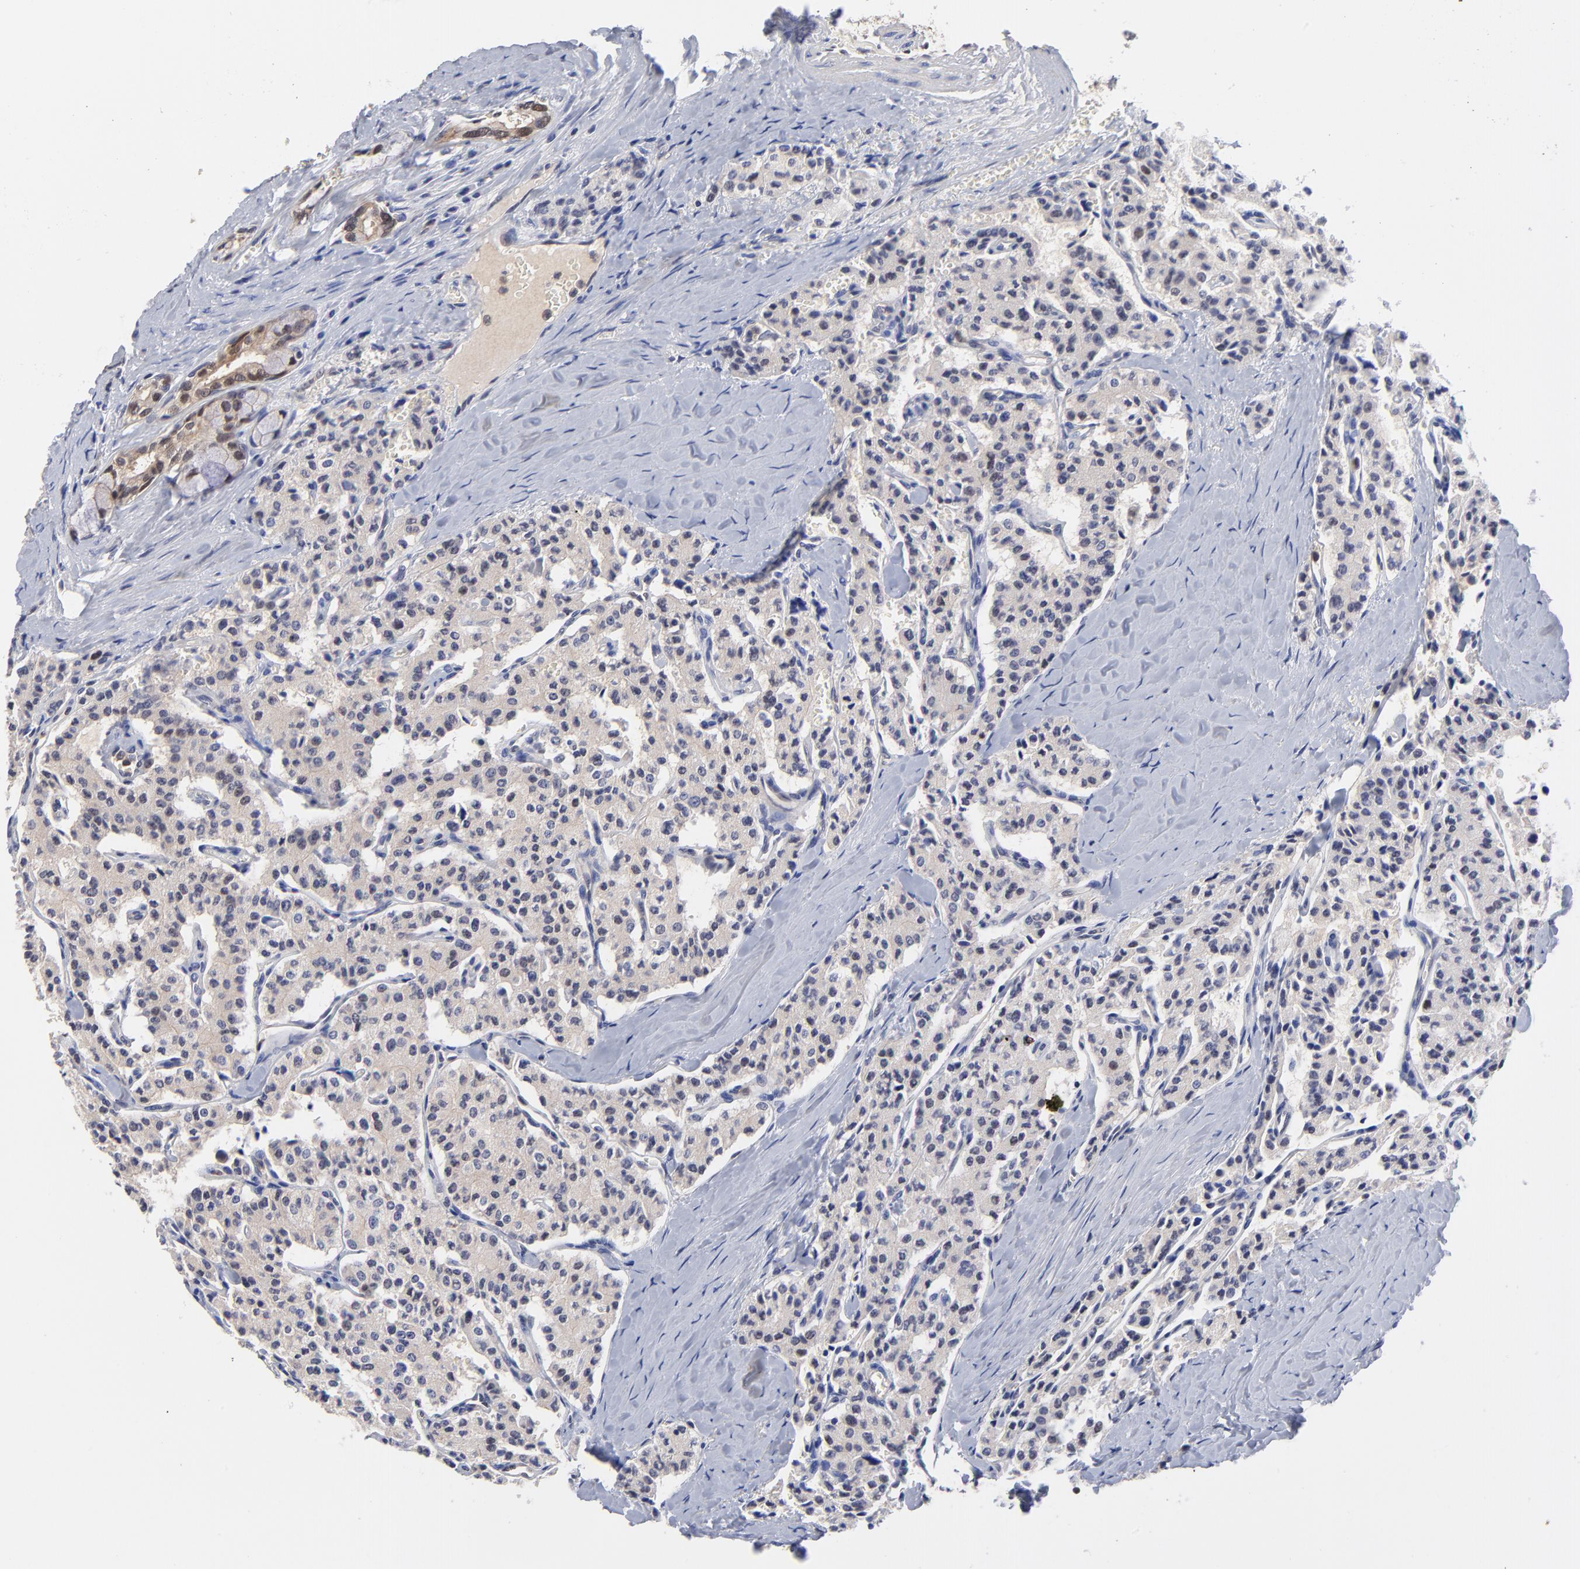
{"staining": {"intensity": "weak", "quantity": "25%-75%", "location": "cytoplasmic/membranous"}, "tissue": "carcinoid", "cell_type": "Tumor cells", "image_type": "cancer", "snomed": [{"axis": "morphology", "description": "Carcinoid, malignant, NOS"}, {"axis": "topography", "description": "Bronchus"}], "caption": "This is an image of IHC staining of carcinoid, which shows weak positivity in the cytoplasmic/membranous of tumor cells.", "gene": "DCTPP1", "patient": {"sex": "male", "age": 55}}